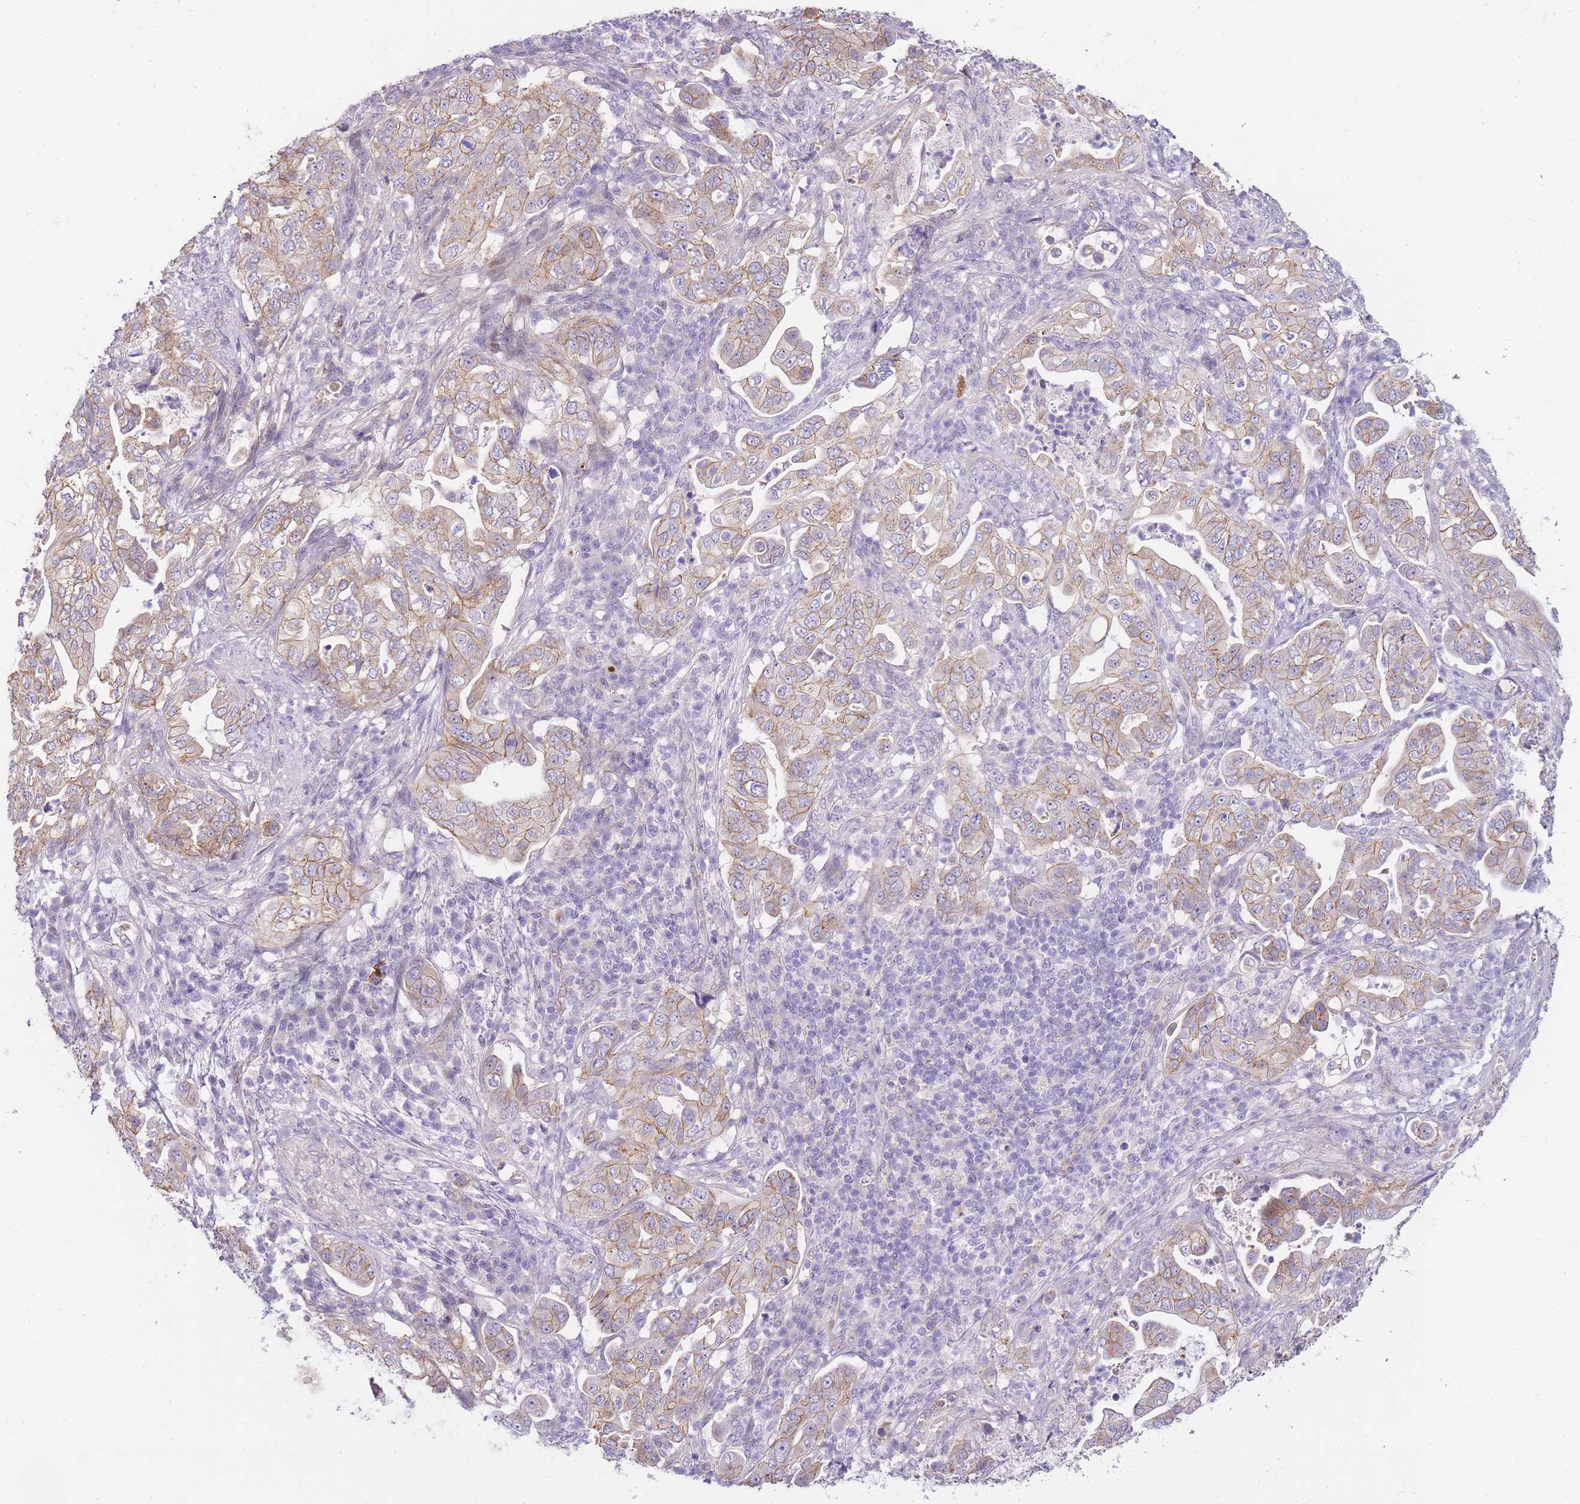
{"staining": {"intensity": "moderate", "quantity": "25%-75%", "location": "cytoplasmic/membranous"}, "tissue": "pancreatic cancer", "cell_type": "Tumor cells", "image_type": "cancer", "snomed": [{"axis": "morphology", "description": "Normal tissue, NOS"}, {"axis": "morphology", "description": "Adenocarcinoma, NOS"}, {"axis": "topography", "description": "Lymph node"}, {"axis": "topography", "description": "Pancreas"}], "caption": "Protein expression analysis of pancreatic adenocarcinoma shows moderate cytoplasmic/membranous expression in approximately 25%-75% of tumor cells.", "gene": "CLBA1", "patient": {"sex": "female", "age": 67}}